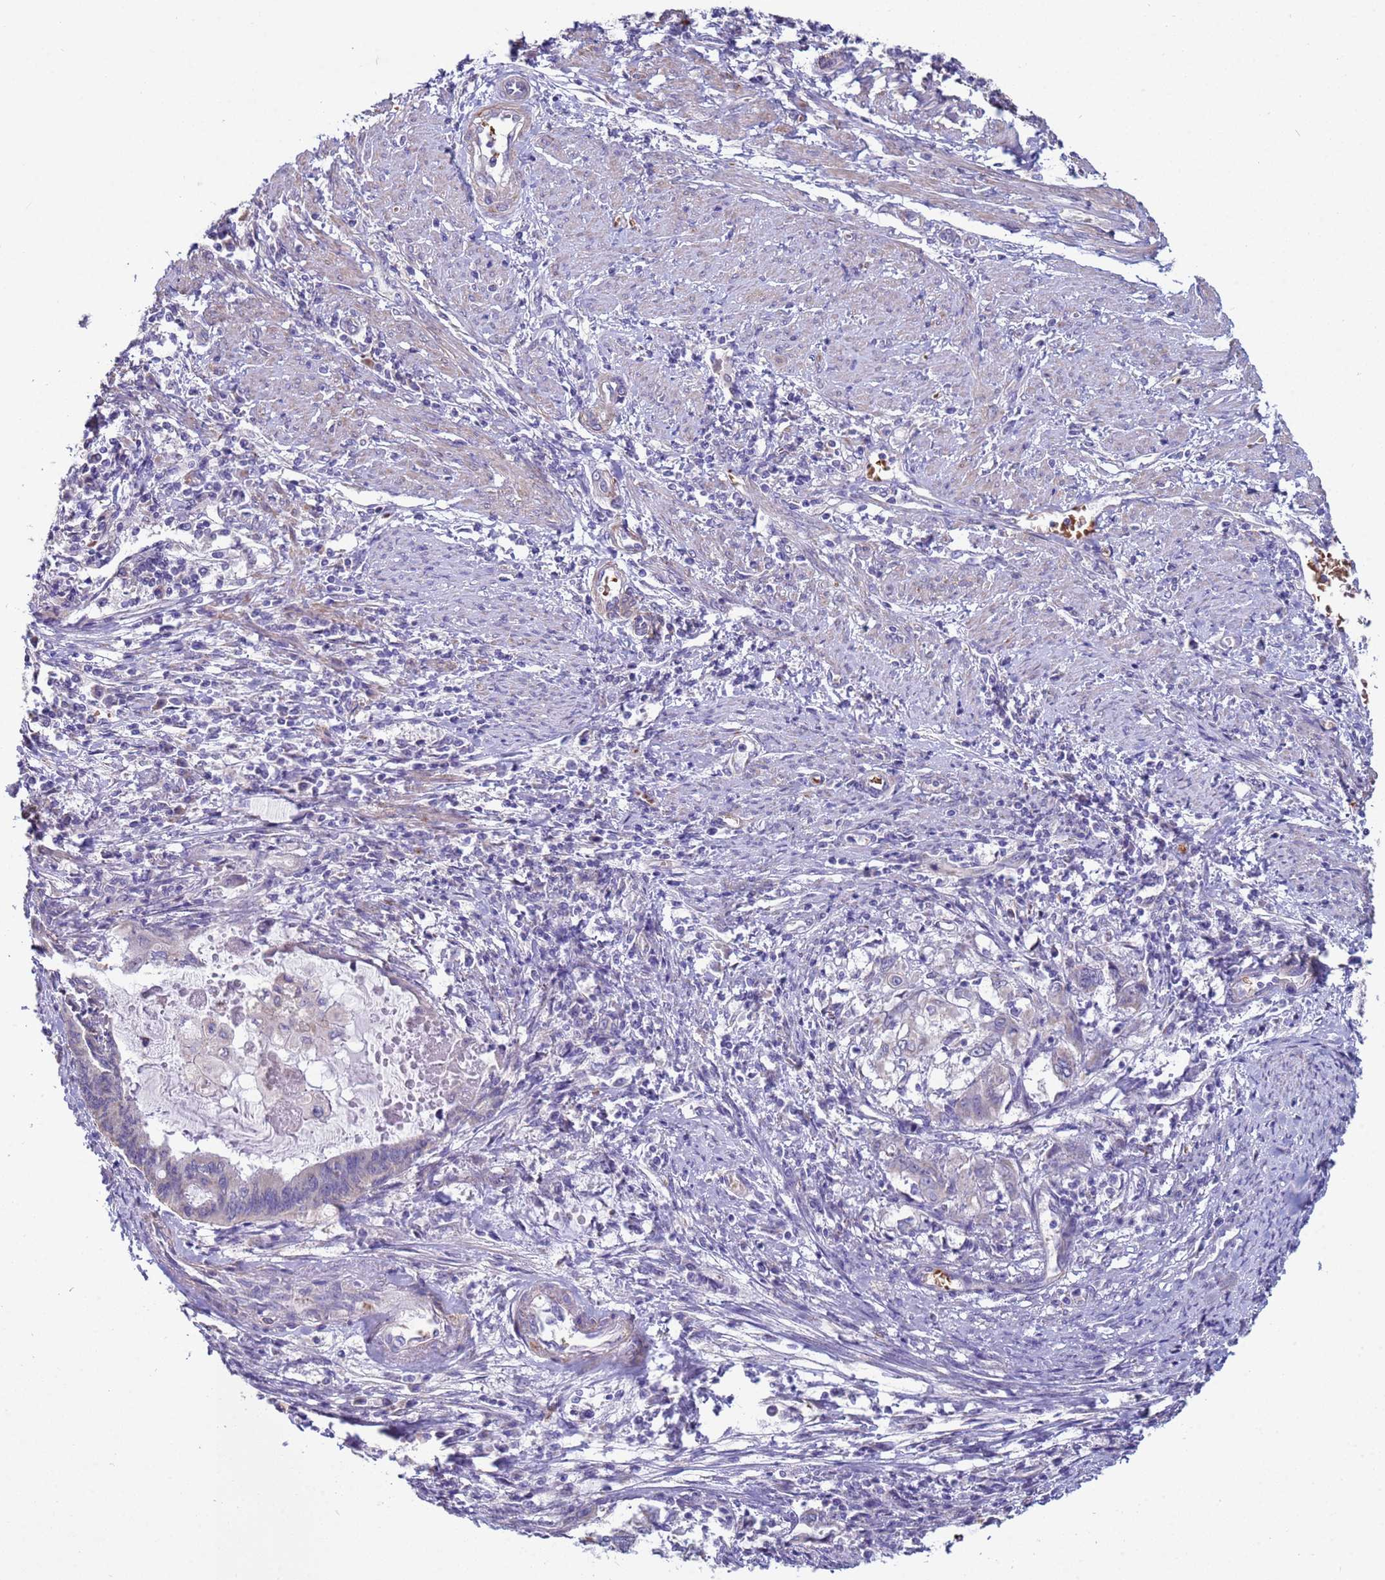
{"staining": {"intensity": "negative", "quantity": "none", "location": "none"}, "tissue": "endometrial cancer", "cell_type": "Tumor cells", "image_type": "cancer", "snomed": [{"axis": "morphology", "description": "Adenocarcinoma, NOS"}, {"axis": "topography", "description": "Uterus"}, {"axis": "topography", "description": "Endometrium"}], "caption": "Endometrial adenocarcinoma was stained to show a protein in brown. There is no significant positivity in tumor cells.", "gene": "CLHC1", "patient": {"sex": "female", "age": 70}}